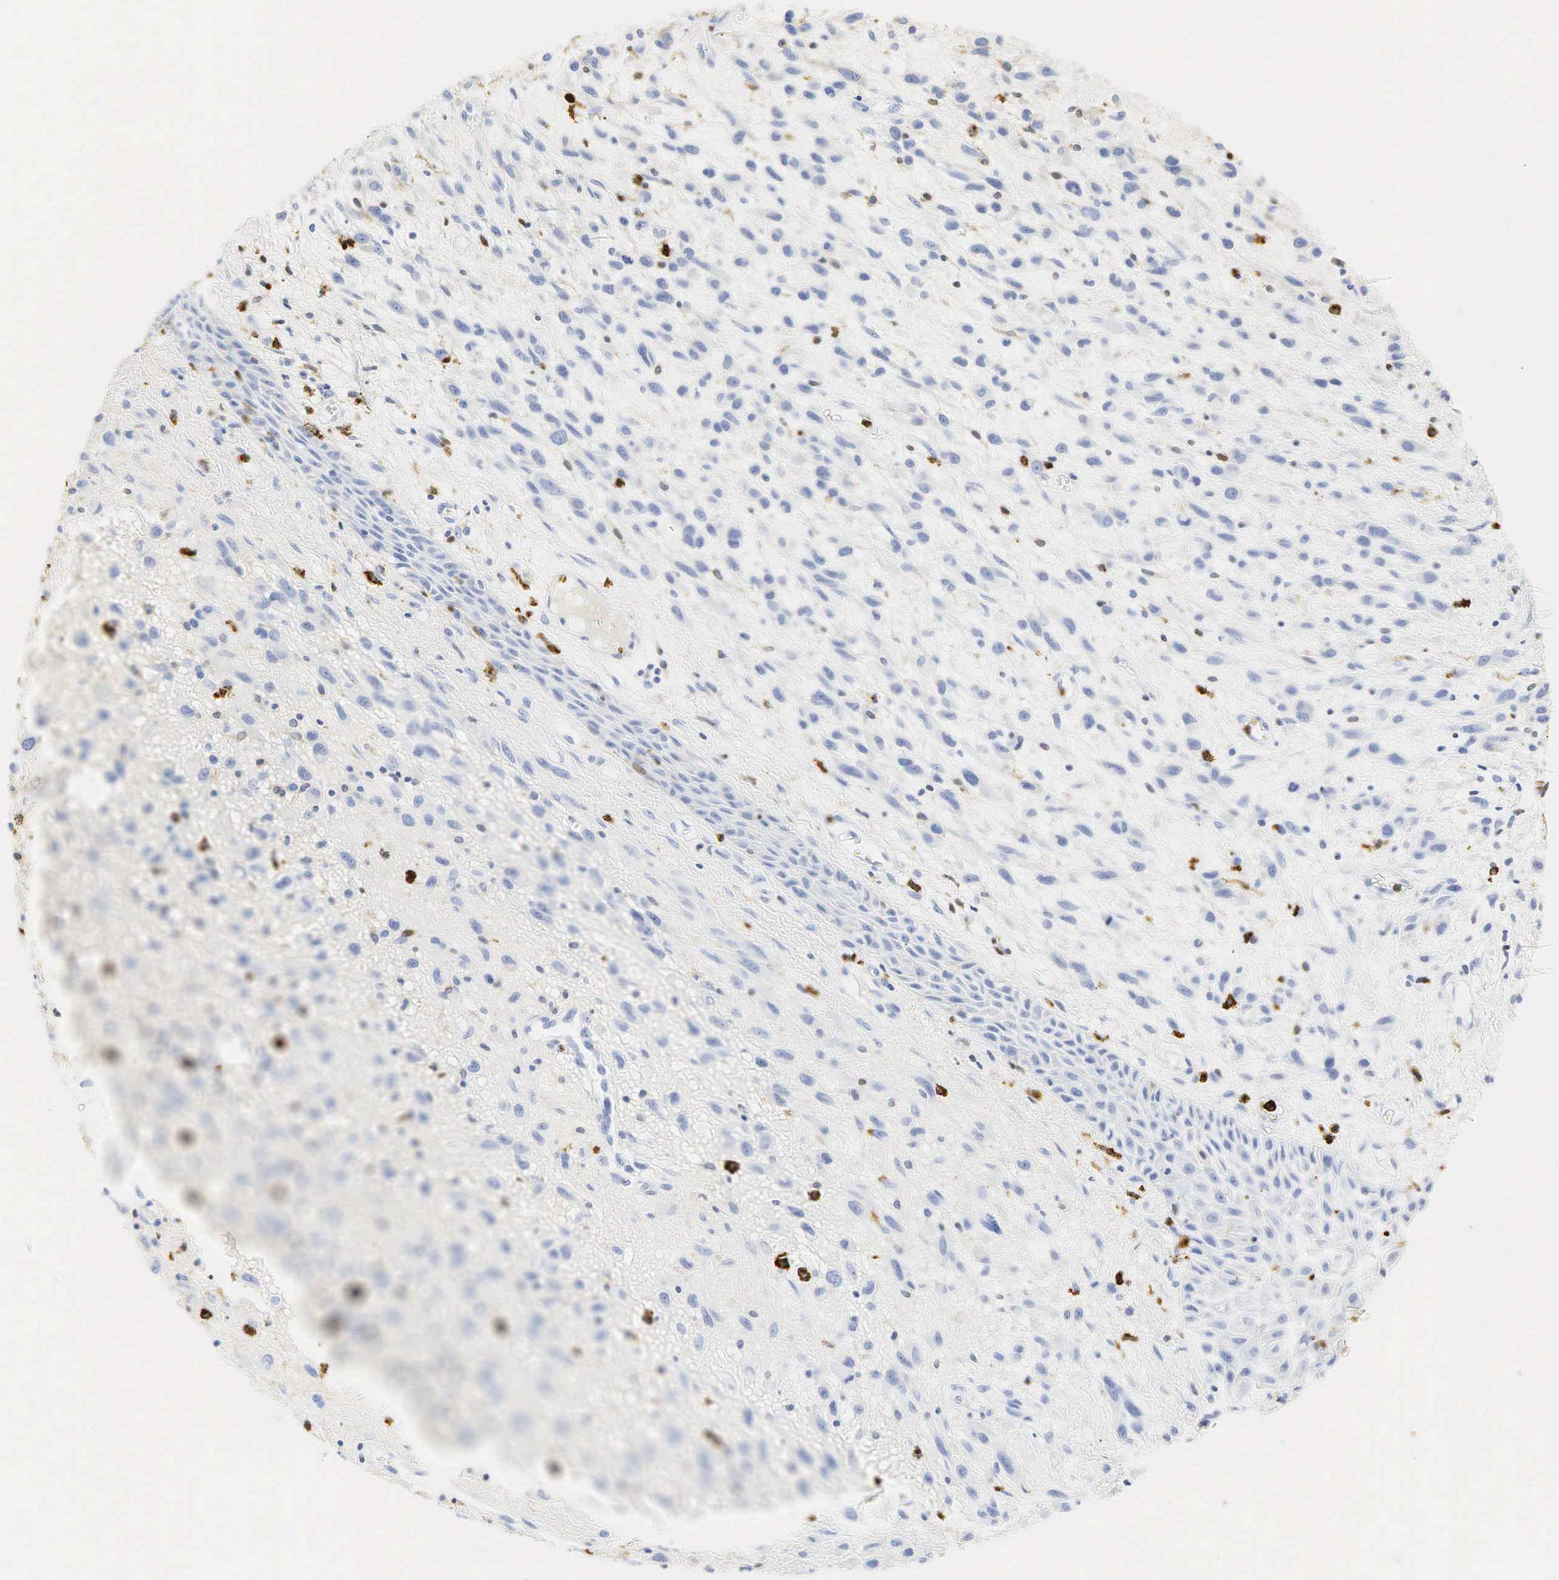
{"staining": {"intensity": "negative", "quantity": "none", "location": "none"}, "tissue": "melanoma", "cell_type": "Tumor cells", "image_type": "cancer", "snomed": [{"axis": "morphology", "description": "Malignant melanoma, NOS"}, {"axis": "topography", "description": "Skin"}], "caption": "A high-resolution histopathology image shows immunohistochemistry staining of melanoma, which shows no significant expression in tumor cells.", "gene": "LYZ", "patient": {"sex": "male", "age": 51}}